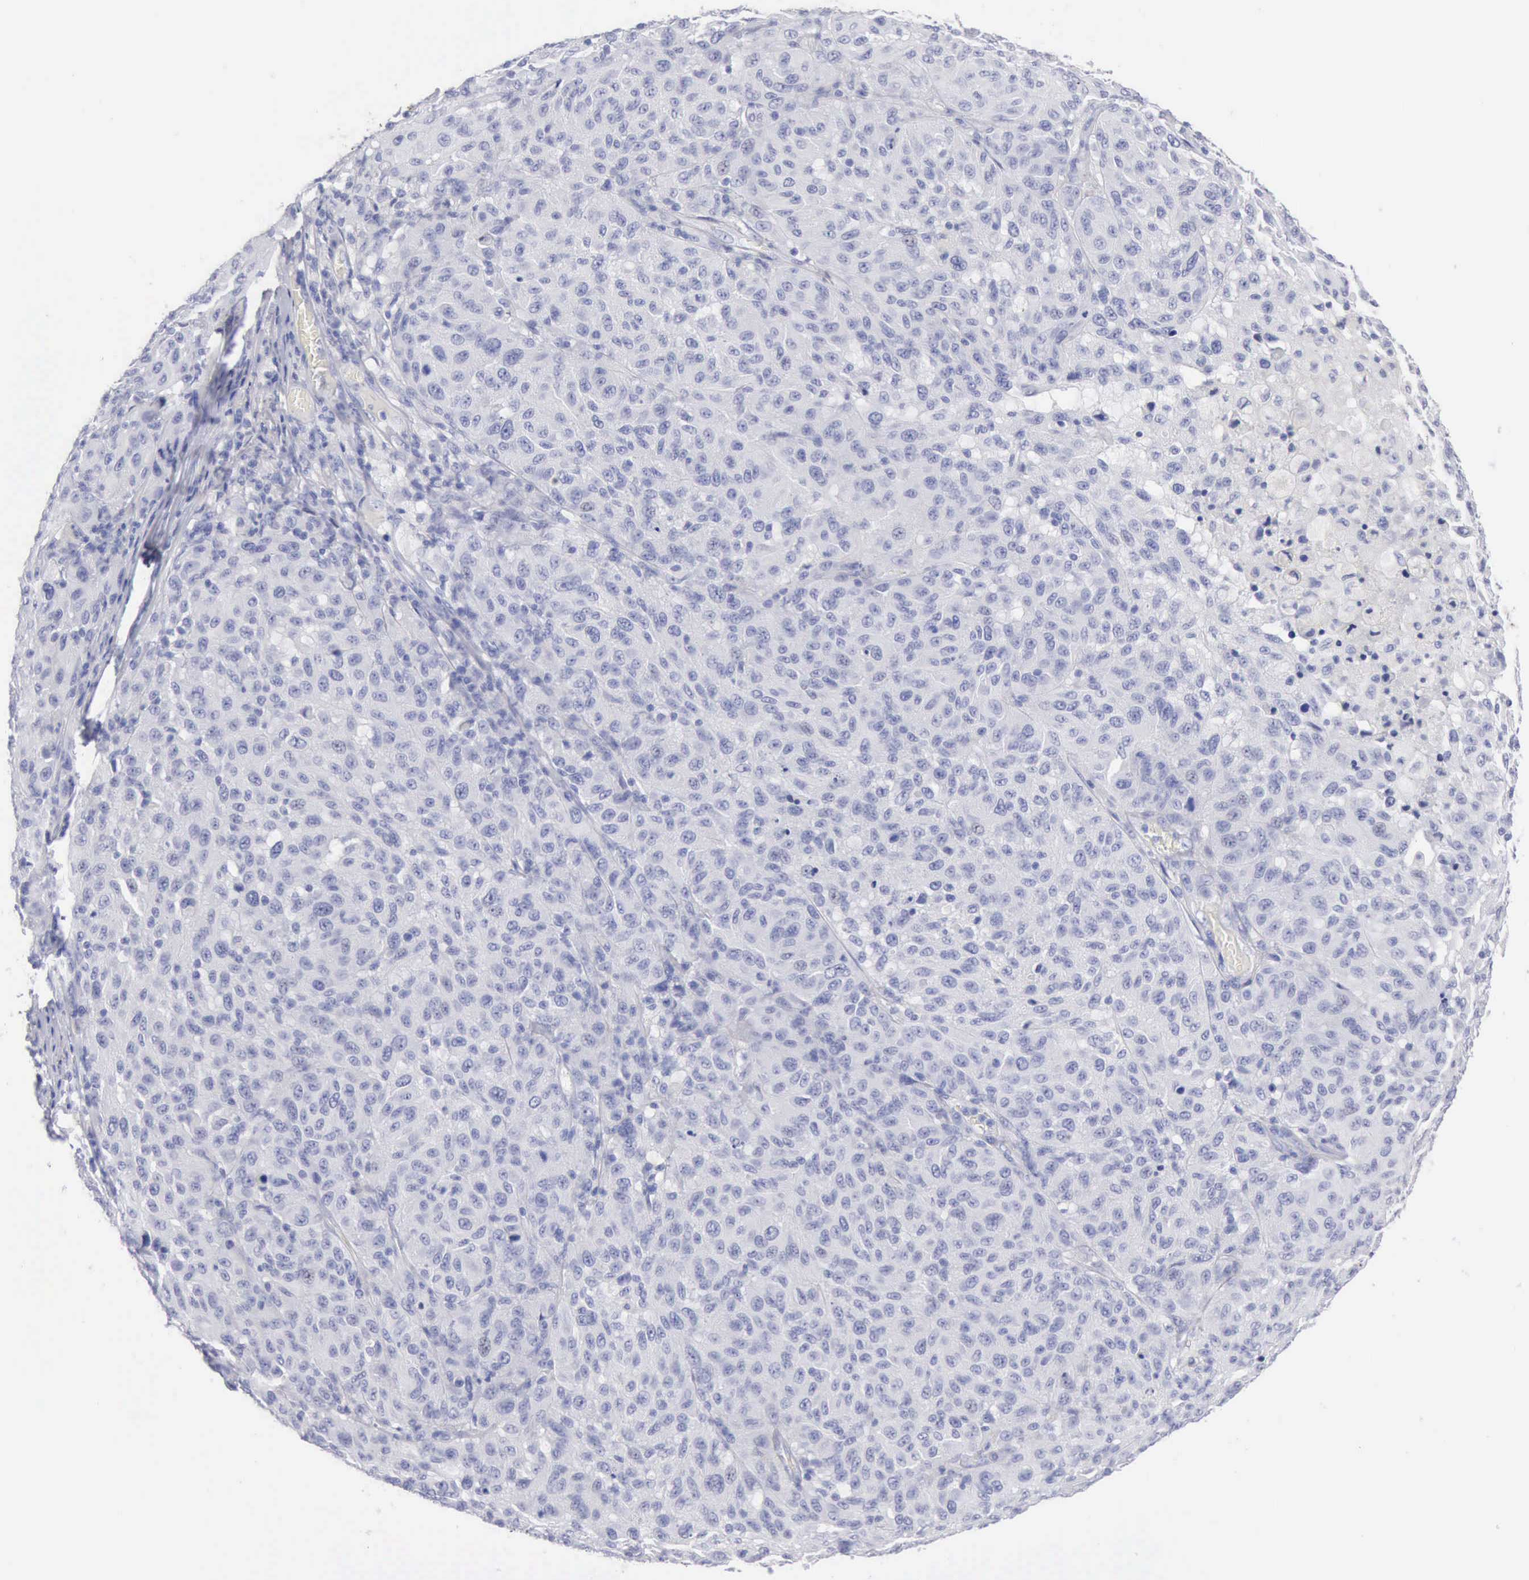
{"staining": {"intensity": "negative", "quantity": "none", "location": "none"}, "tissue": "melanoma", "cell_type": "Tumor cells", "image_type": "cancer", "snomed": [{"axis": "morphology", "description": "Malignant melanoma, NOS"}, {"axis": "topography", "description": "Skin"}], "caption": "There is no significant positivity in tumor cells of melanoma.", "gene": "KRT5", "patient": {"sex": "female", "age": 77}}